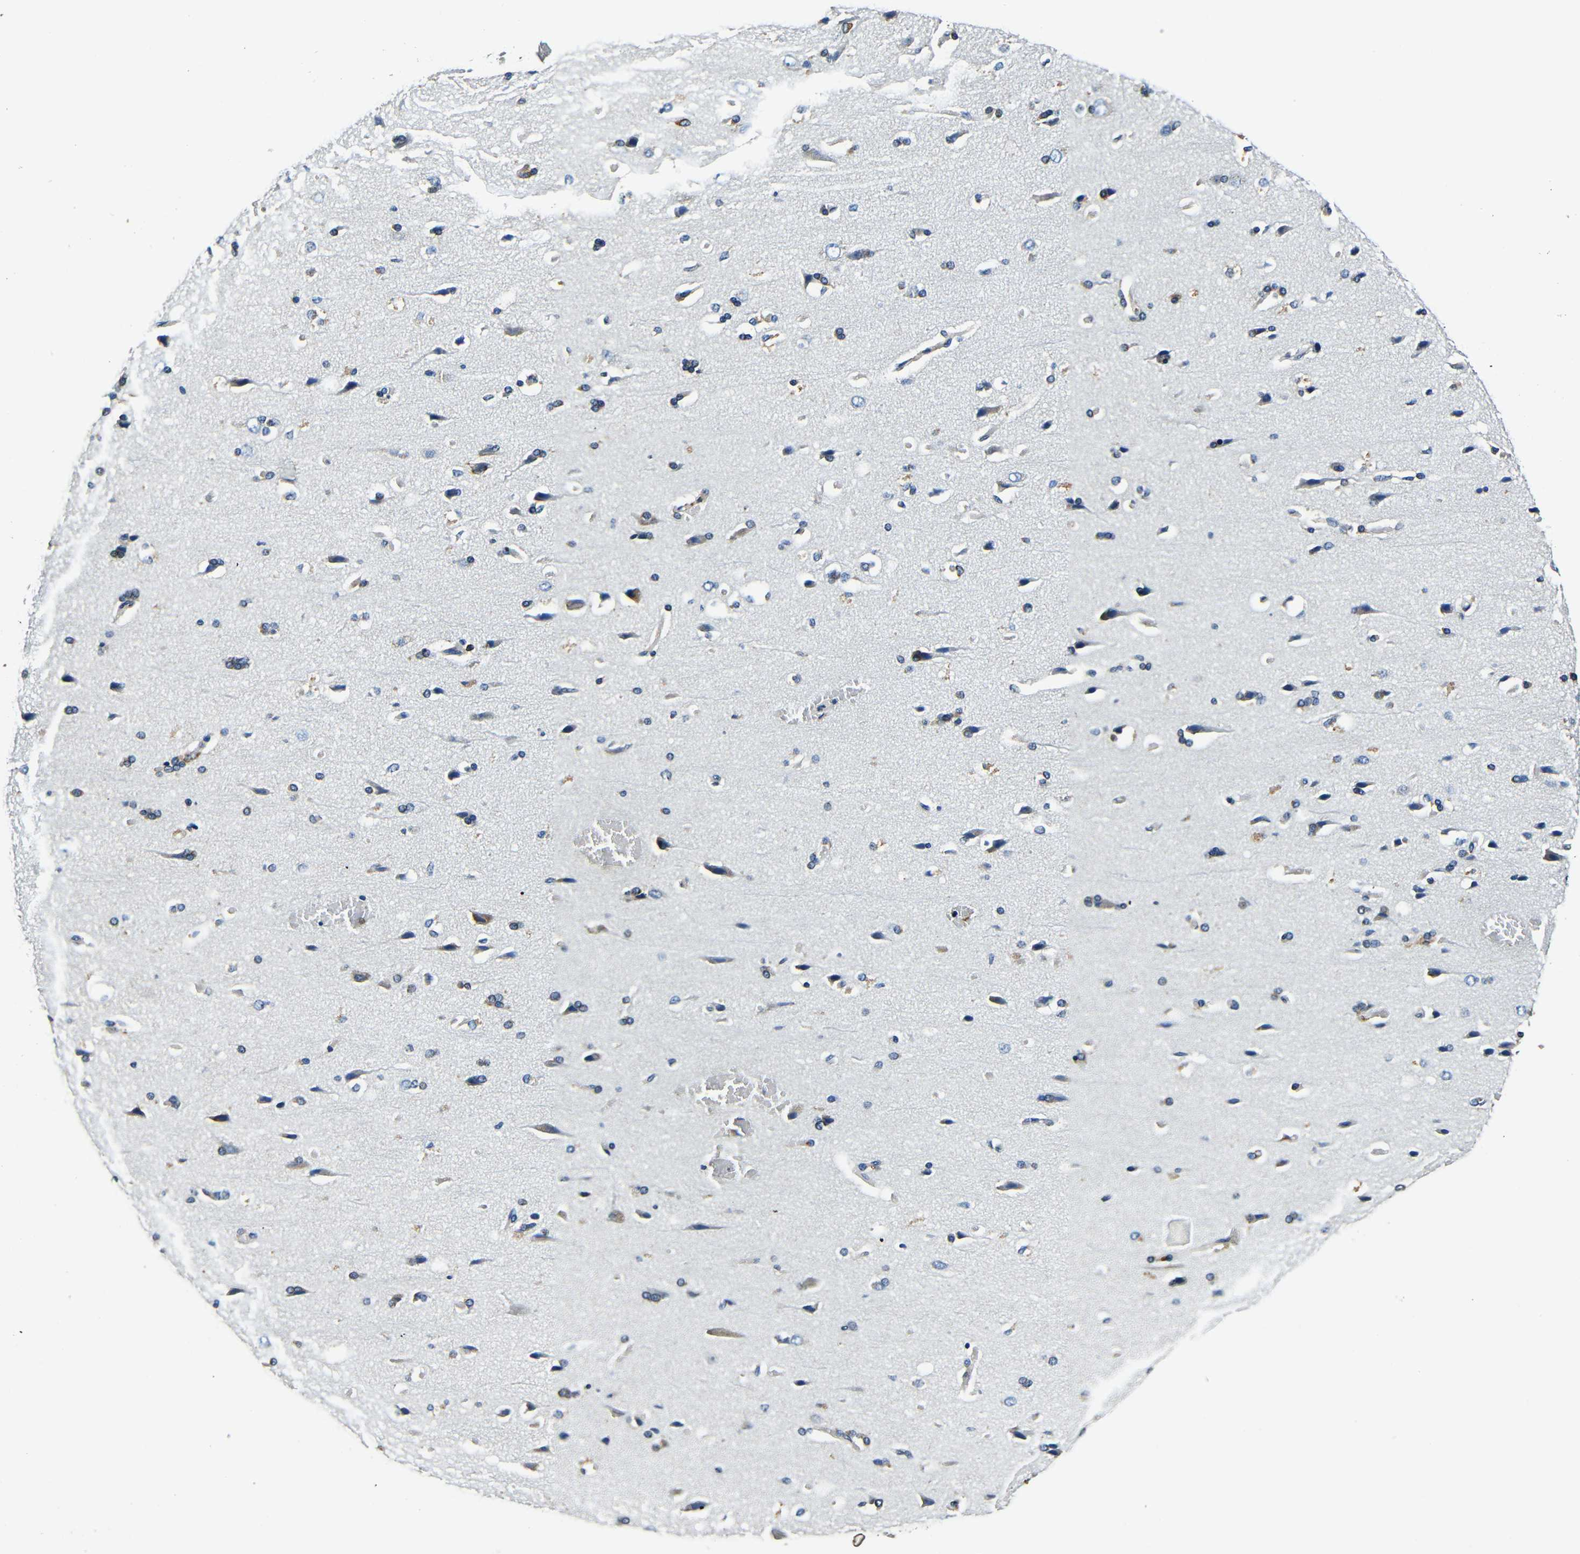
{"staining": {"intensity": "negative", "quantity": "none", "location": "none"}, "tissue": "cerebral cortex", "cell_type": "Endothelial cells", "image_type": "normal", "snomed": [{"axis": "morphology", "description": "Normal tissue, NOS"}, {"axis": "topography", "description": "Cerebral cortex"}], "caption": "DAB immunohistochemical staining of normal cerebral cortex displays no significant staining in endothelial cells.", "gene": "RRBP1", "patient": {"sex": "male", "age": 62}}